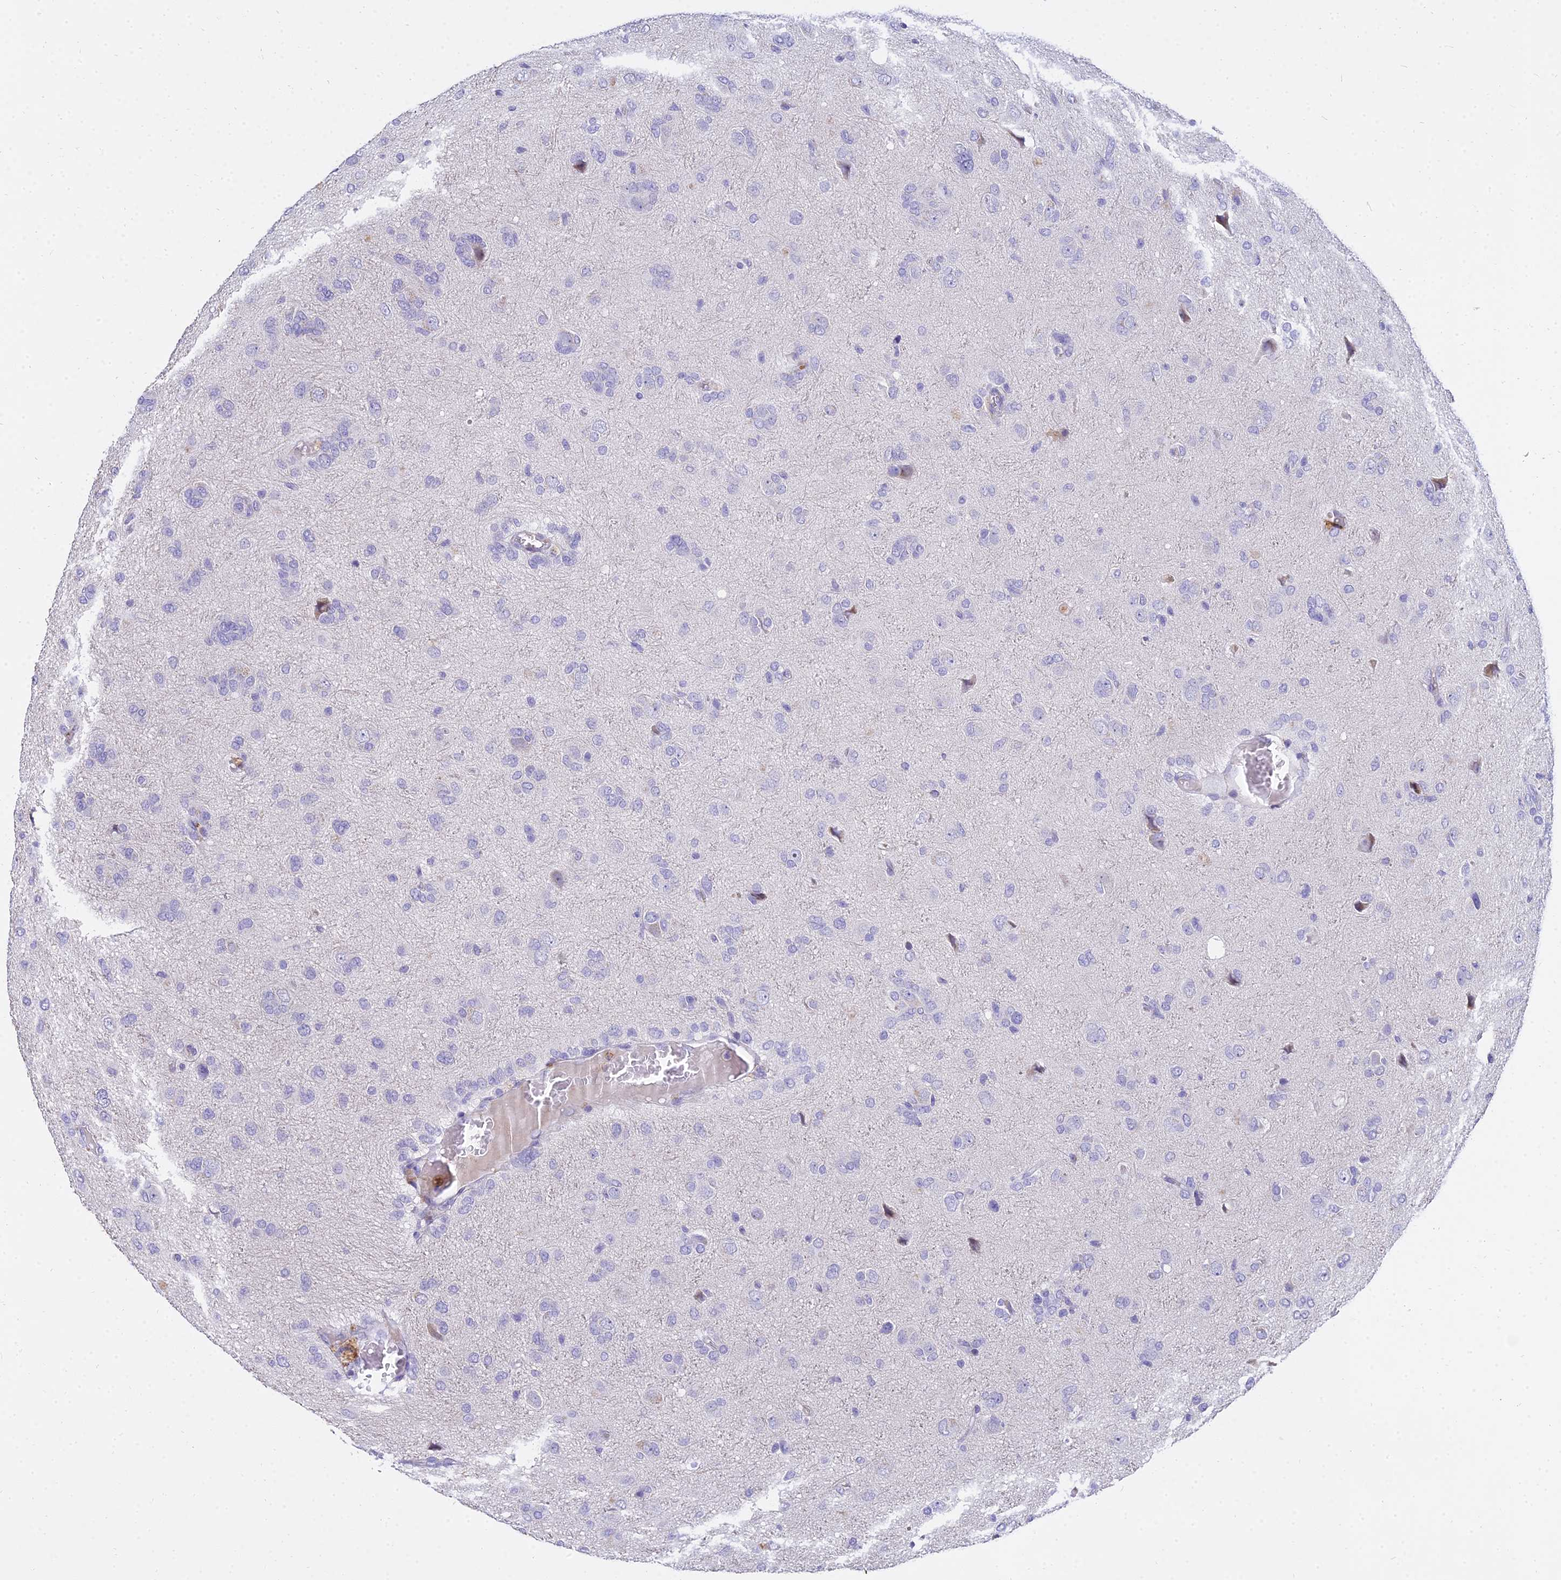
{"staining": {"intensity": "negative", "quantity": "none", "location": "none"}, "tissue": "glioma", "cell_type": "Tumor cells", "image_type": "cancer", "snomed": [{"axis": "morphology", "description": "Glioma, malignant, High grade"}, {"axis": "topography", "description": "Brain"}], "caption": "An IHC histopathology image of malignant high-grade glioma is shown. There is no staining in tumor cells of malignant high-grade glioma. (Brightfield microscopy of DAB (3,3'-diaminobenzidine) immunohistochemistry (IHC) at high magnification).", "gene": "VWC2L", "patient": {"sex": "female", "age": 59}}